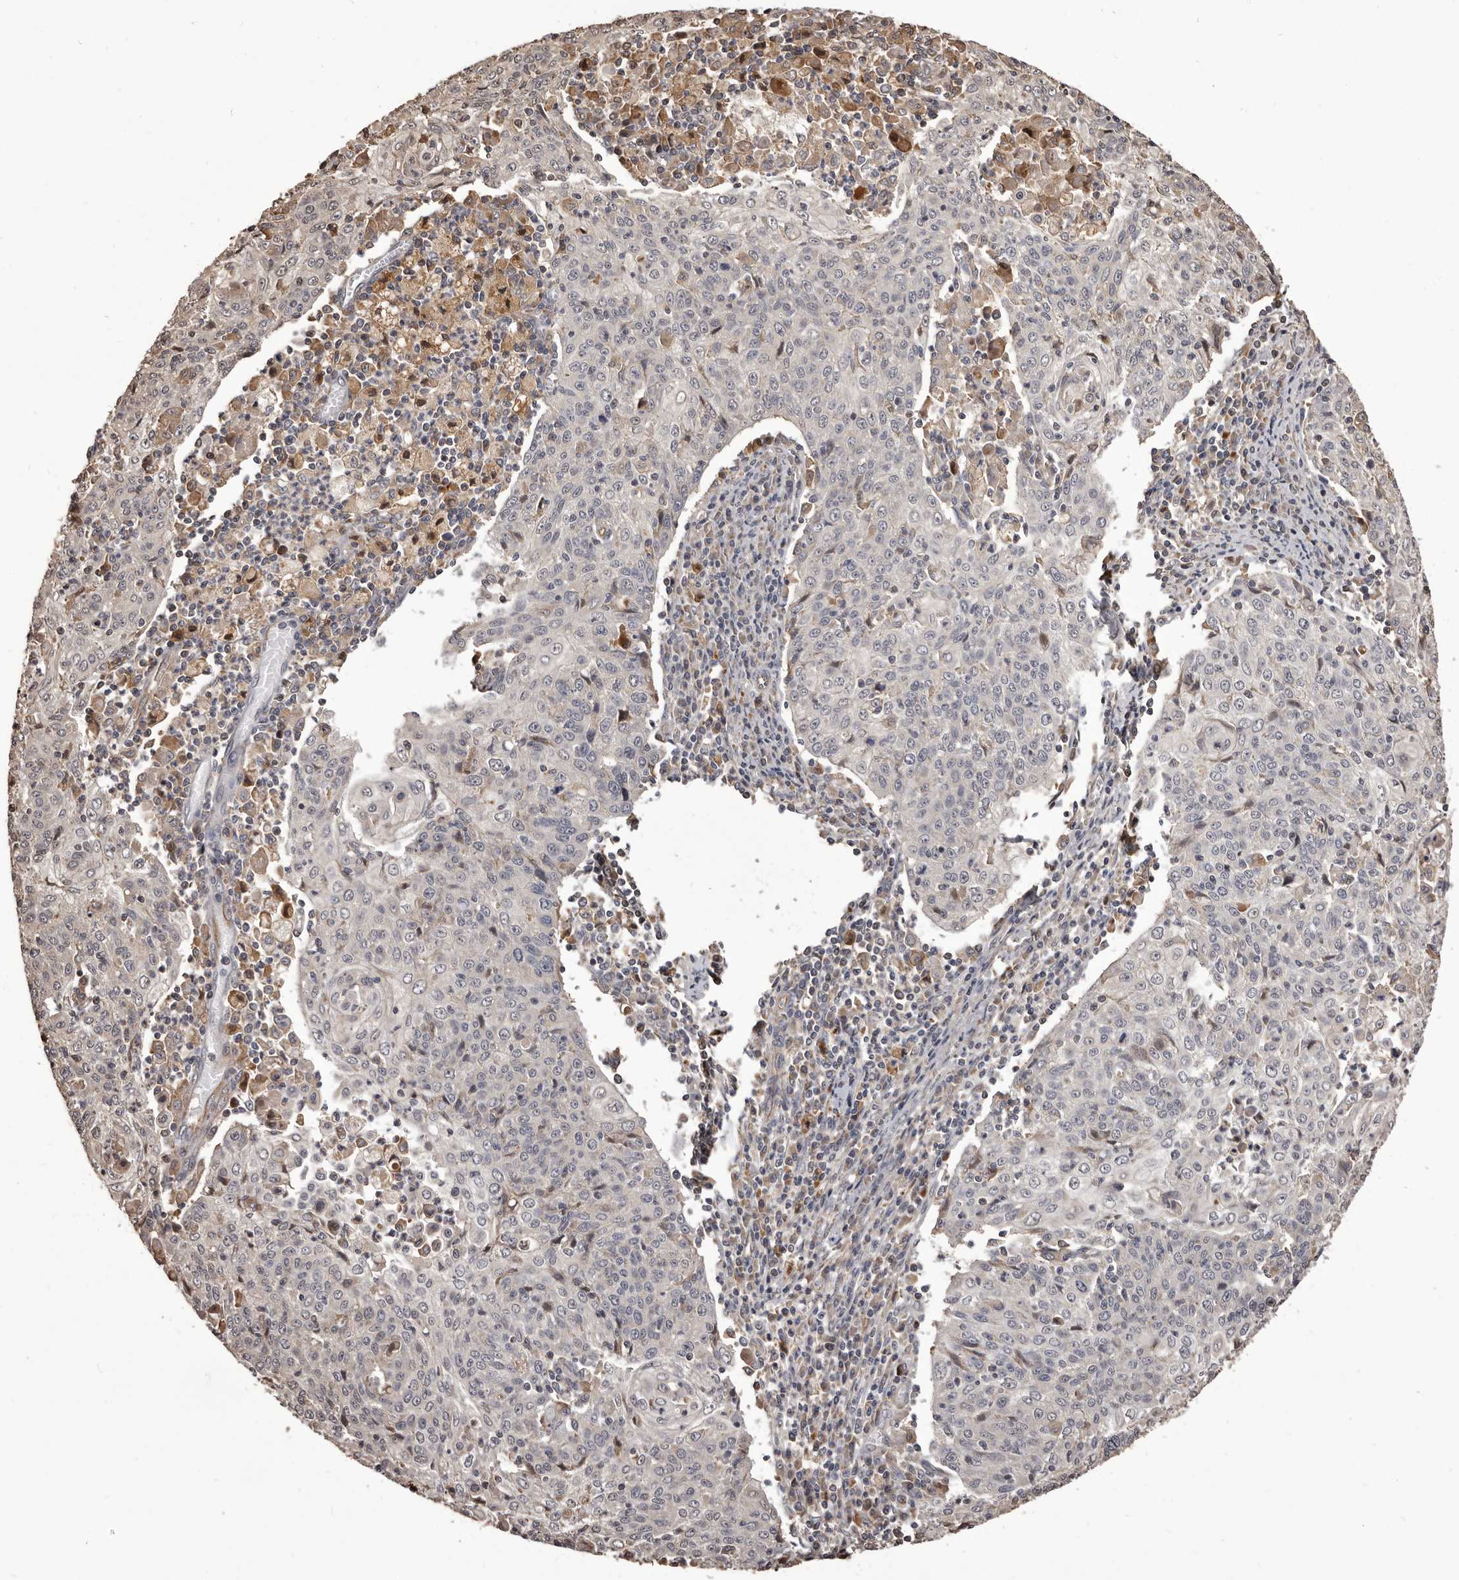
{"staining": {"intensity": "negative", "quantity": "none", "location": "none"}, "tissue": "cervical cancer", "cell_type": "Tumor cells", "image_type": "cancer", "snomed": [{"axis": "morphology", "description": "Squamous cell carcinoma, NOS"}, {"axis": "topography", "description": "Cervix"}], "caption": "An IHC histopathology image of cervical squamous cell carcinoma is shown. There is no staining in tumor cells of cervical squamous cell carcinoma. (DAB (3,3'-diaminobenzidine) immunohistochemistry (IHC) visualized using brightfield microscopy, high magnification).", "gene": "ALPK1", "patient": {"sex": "female", "age": 48}}